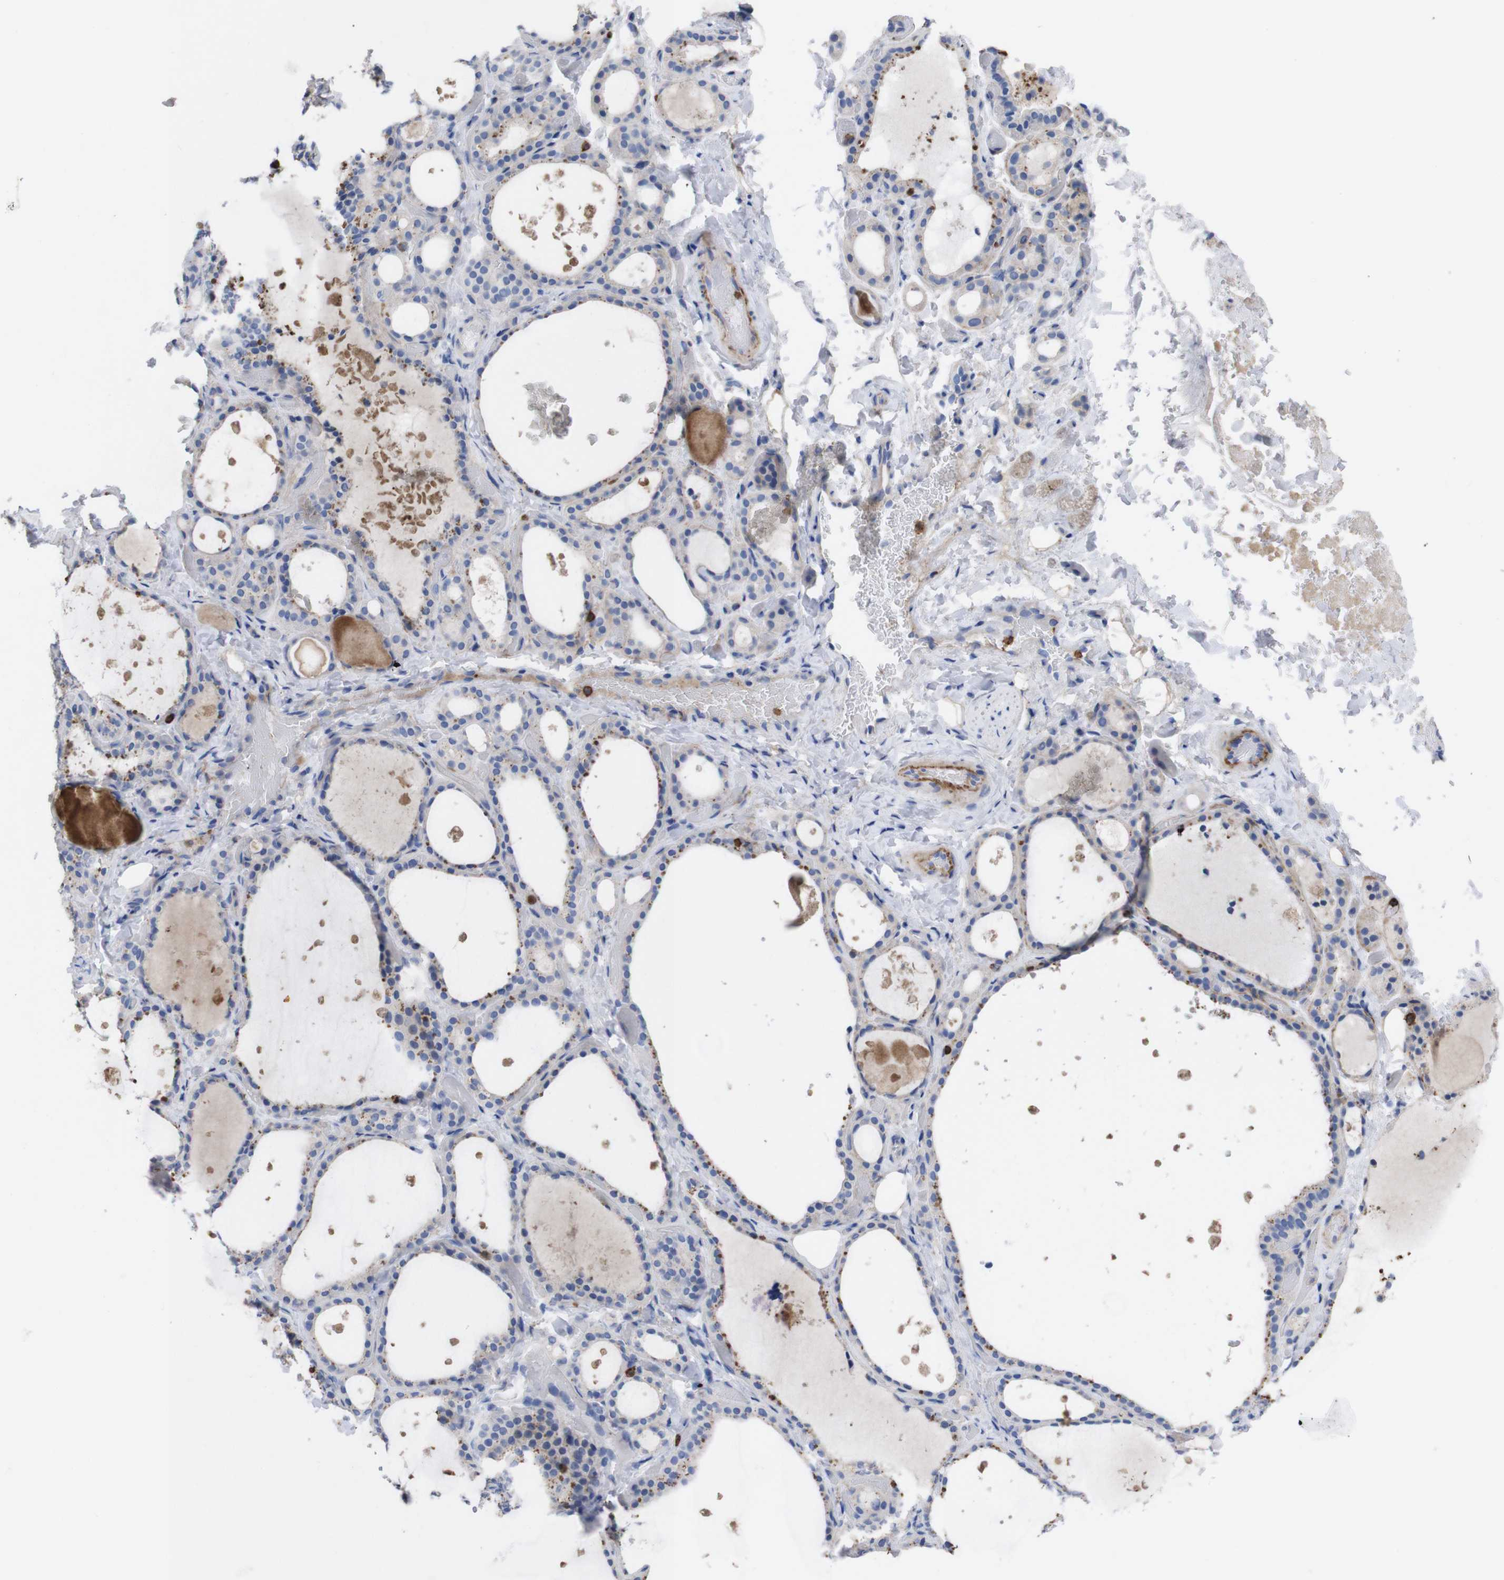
{"staining": {"intensity": "weak", "quantity": "25%-75%", "location": "cytoplasmic/membranous"}, "tissue": "thyroid gland", "cell_type": "Glandular cells", "image_type": "normal", "snomed": [{"axis": "morphology", "description": "Normal tissue, NOS"}, {"axis": "topography", "description": "Thyroid gland"}], "caption": "Immunohistochemistry (IHC) micrograph of normal thyroid gland stained for a protein (brown), which exhibits low levels of weak cytoplasmic/membranous expression in about 25%-75% of glandular cells.", "gene": "C5AR1", "patient": {"sex": "female", "age": 44}}